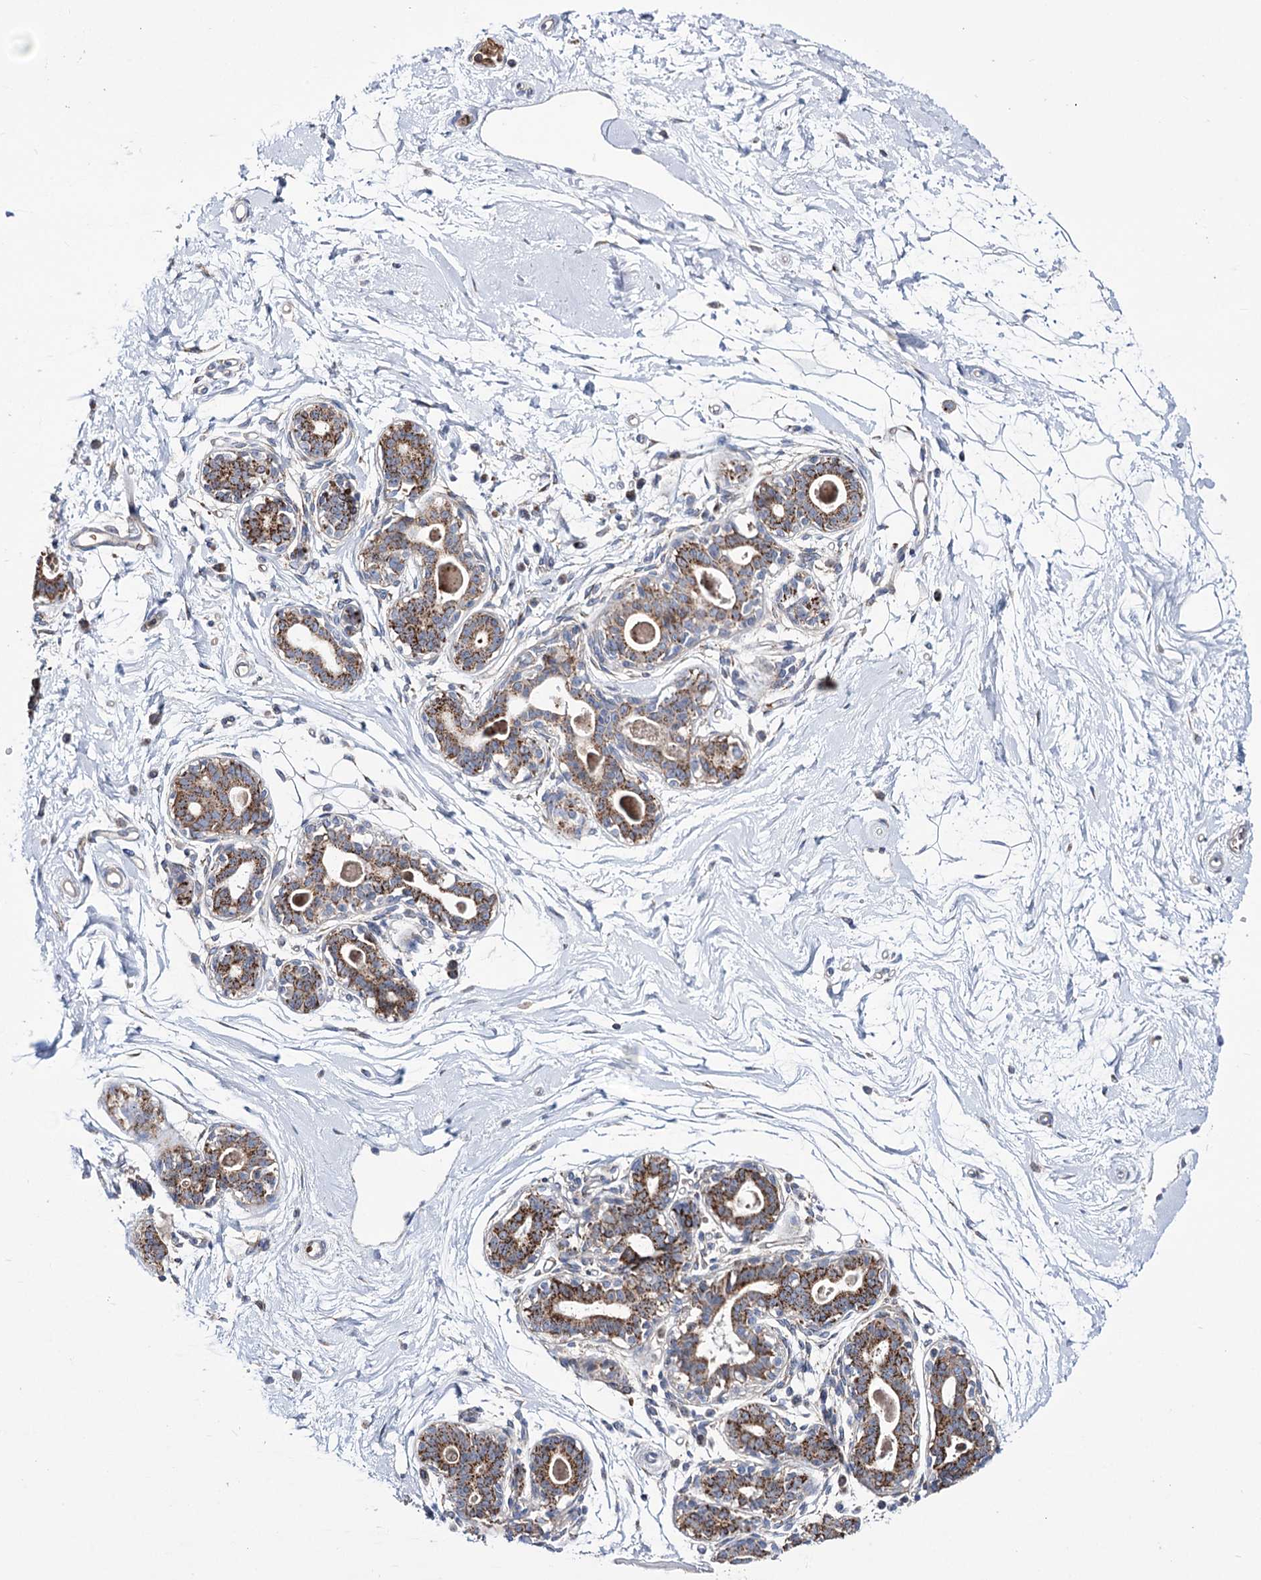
{"staining": {"intensity": "negative", "quantity": "none", "location": "none"}, "tissue": "breast", "cell_type": "Adipocytes", "image_type": "normal", "snomed": [{"axis": "morphology", "description": "Normal tissue, NOS"}, {"axis": "topography", "description": "Breast"}], "caption": "The histopathology image shows no significant staining in adipocytes of breast.", "gene": "OSBPL5", "patient": {"sex": "female", "age": 45}}